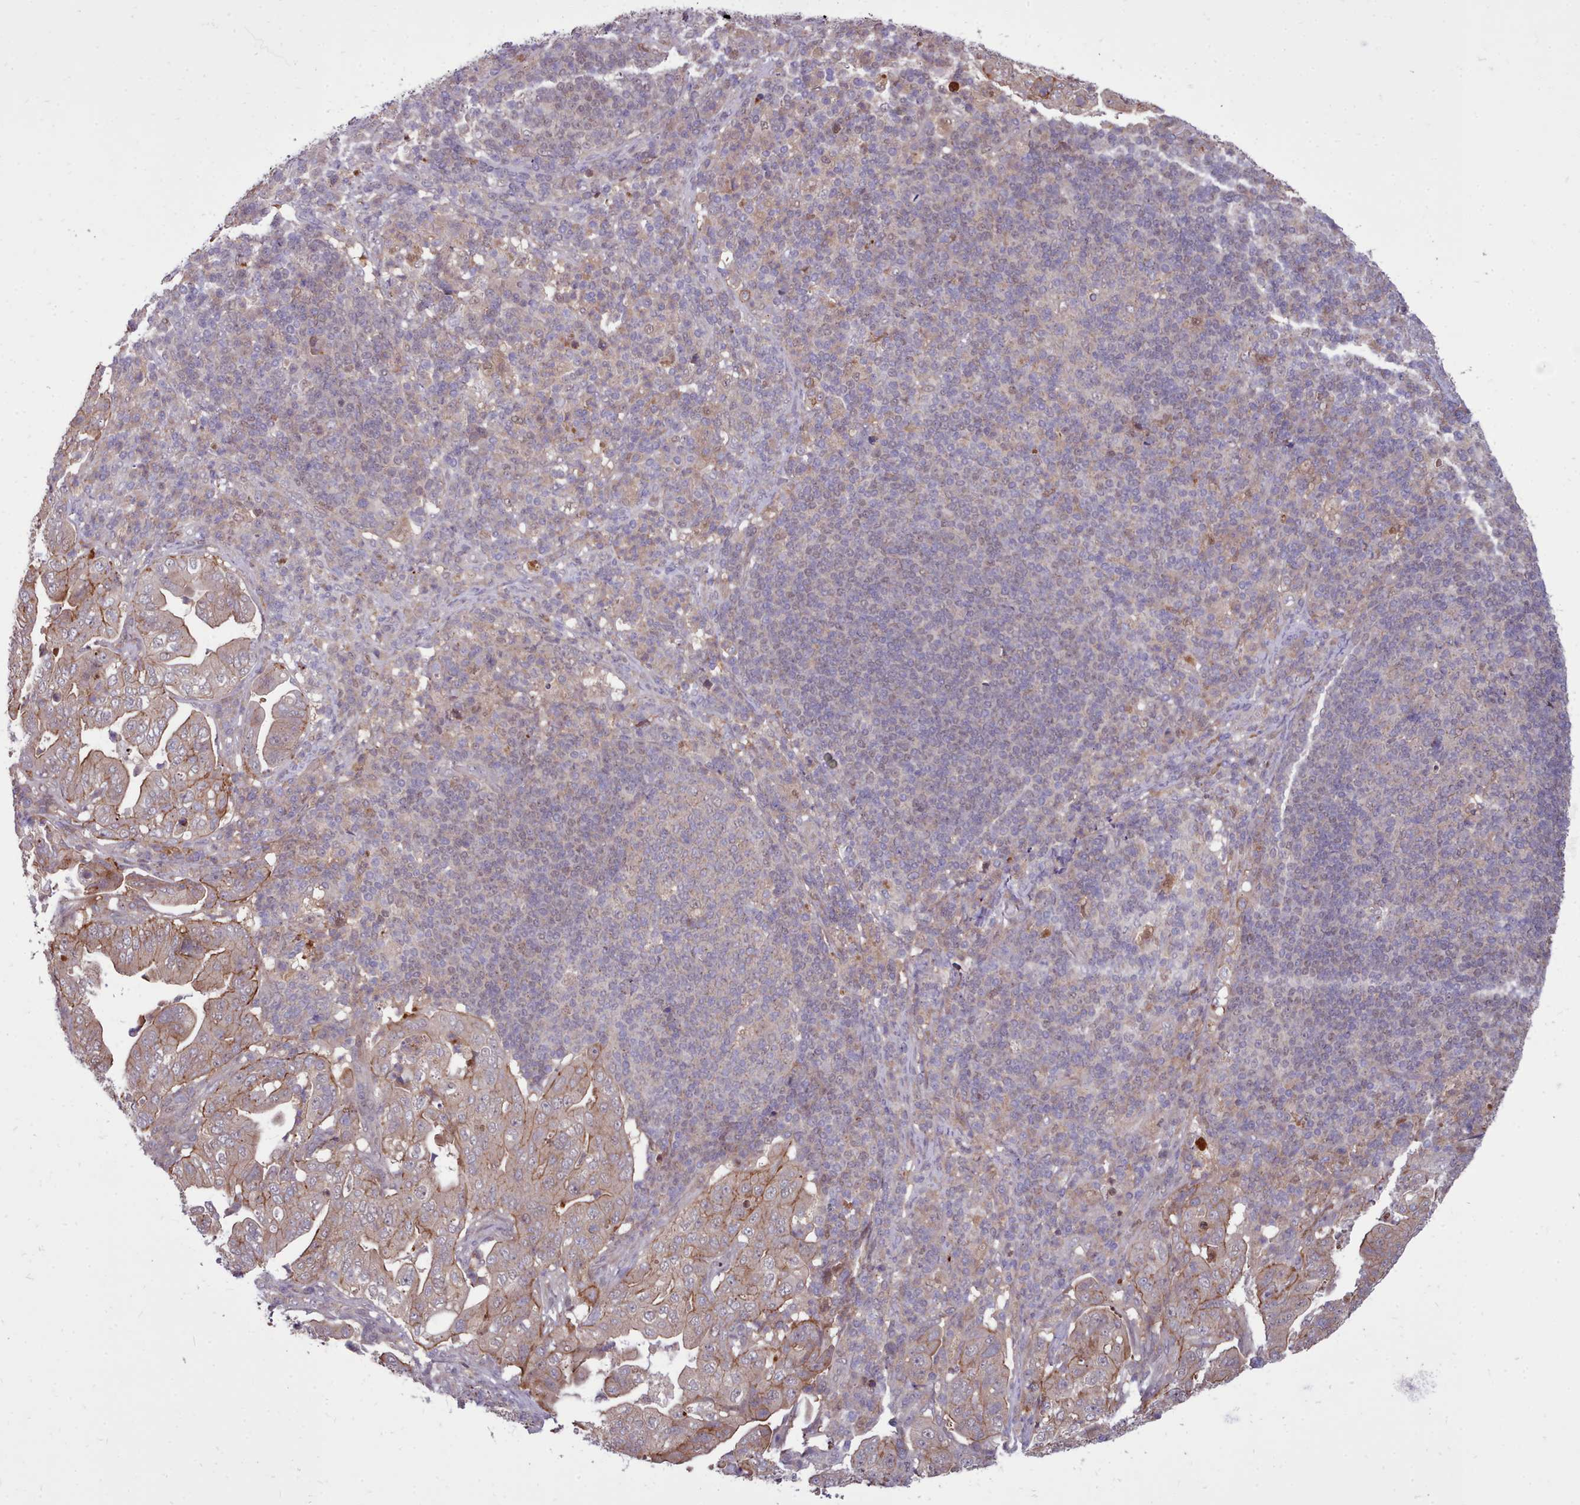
{"staining": {"intensity": "weak", "quantity": "<25%", "location": "cytoplasmic/membranous"}, "tissue": "pancreatic cancer", "cell_type": "Tumor cells", "image_type": "cancer", "snomed": [{"axis": "morphology", "description": "Normal tissue, NOS"}, {"axis": "morphology", "description": "Adenocarcinoma, NOS"}, {"axis": "topography", "description": "Lymph node"}, {"axis": "topography", "description": "Pancreas"}], "caption": "Immunohistochemistry (IHC) of pancreatic cancer displays no staining in tumor cells.", "gene": "AHCY", "patient": {"sex": "female", "age": 67}}